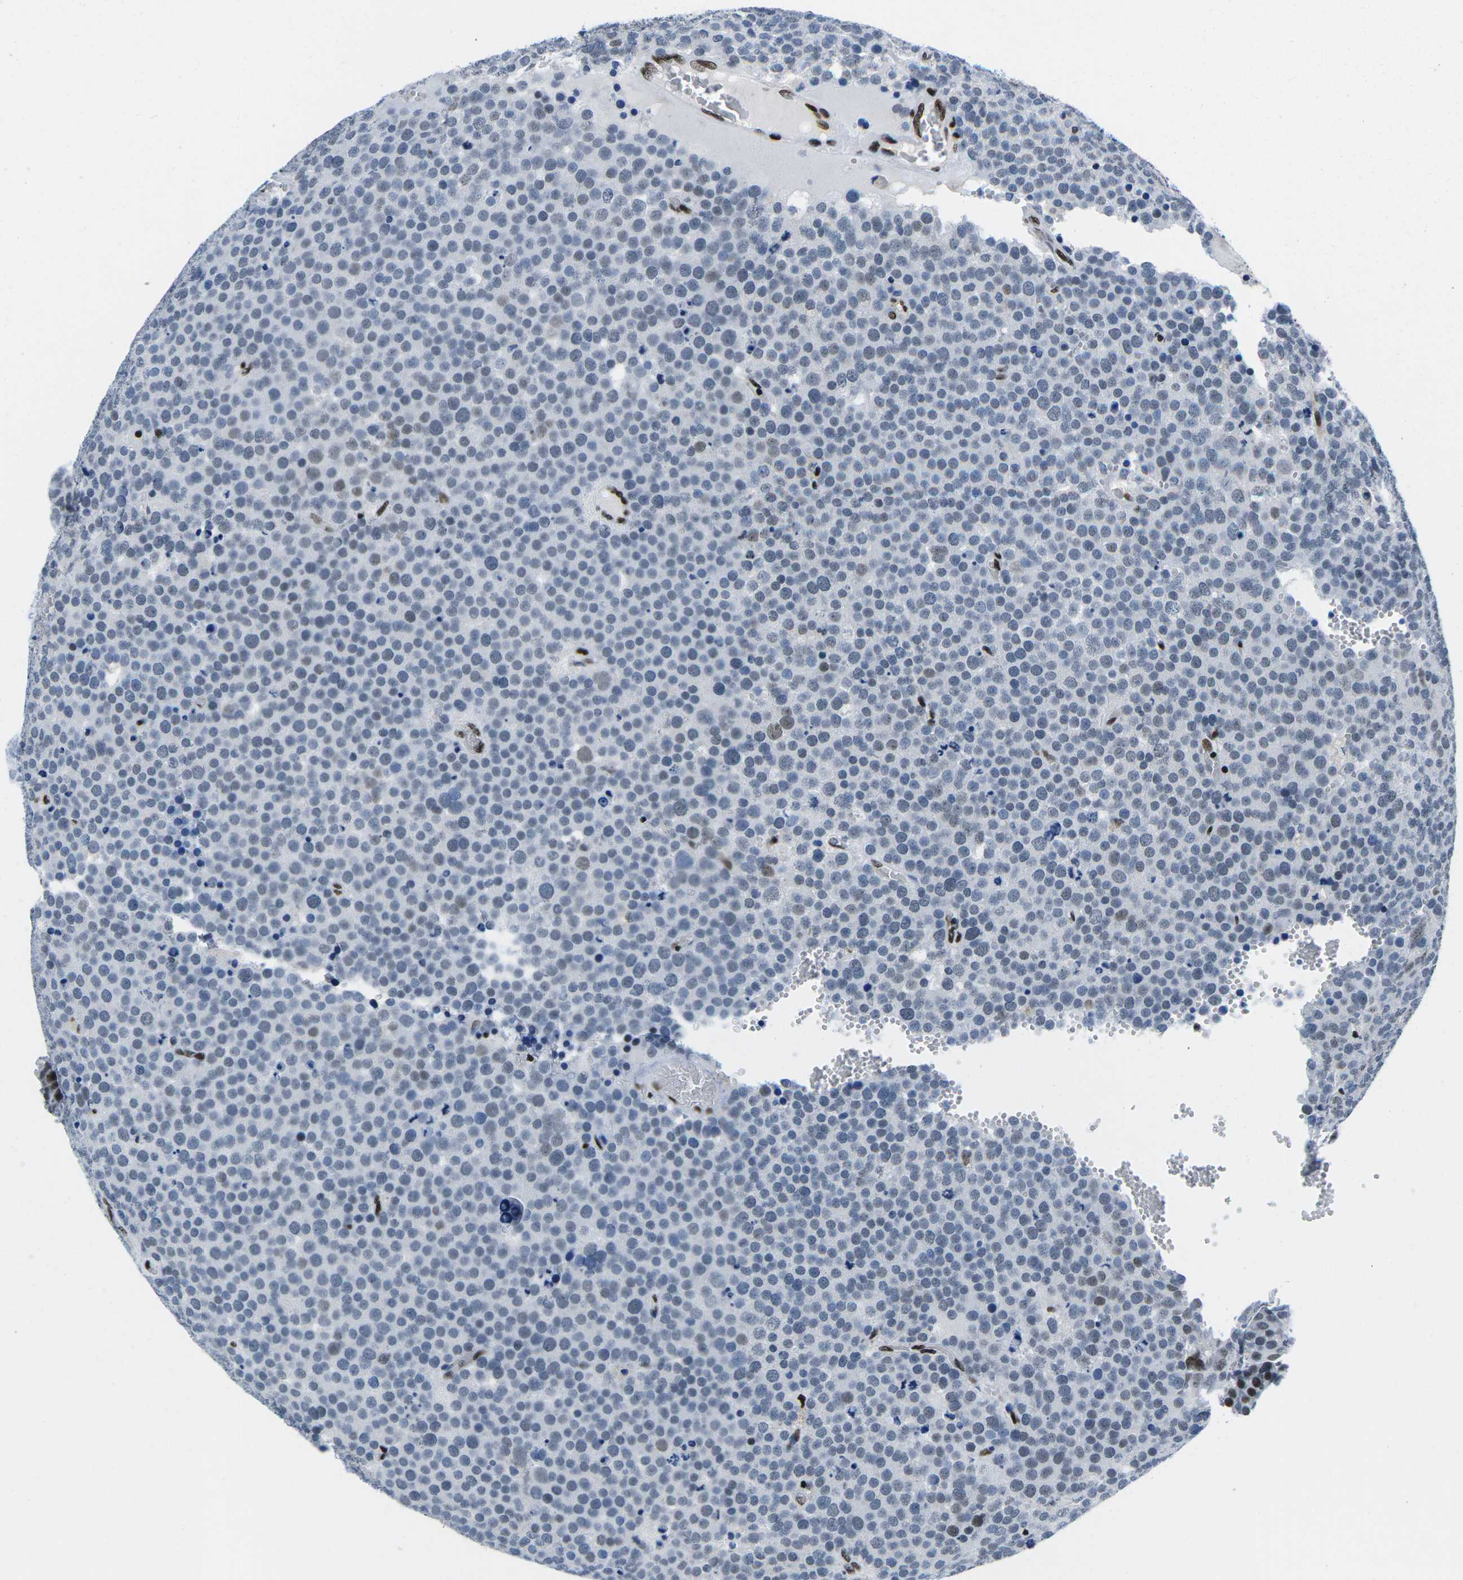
{"staining": {"intensity": "weak", "quantity": "<25%", "location": "nuclear"}, "tissue": "testis cancer", "cell_type": "Tumor cells", "image_type": "cancer", "snomed": [{"axis": "morphology", "description": "Normal tissue, NOS"}, {"axis": "morphology", "description": "Seminoma, NOS"}, {"axis": "topography", "description": "Testis"}], "caption": "A high-resolution image shows immunohistochemistry staining of testis cancer, which displays no significant positivity in tumor cells. (DAB immunohistochemistry (IHC) visualized using brightfield microscopy, high magnification).", "gene": "ATF1", "patient": {"sex": "male", "age": 71}}